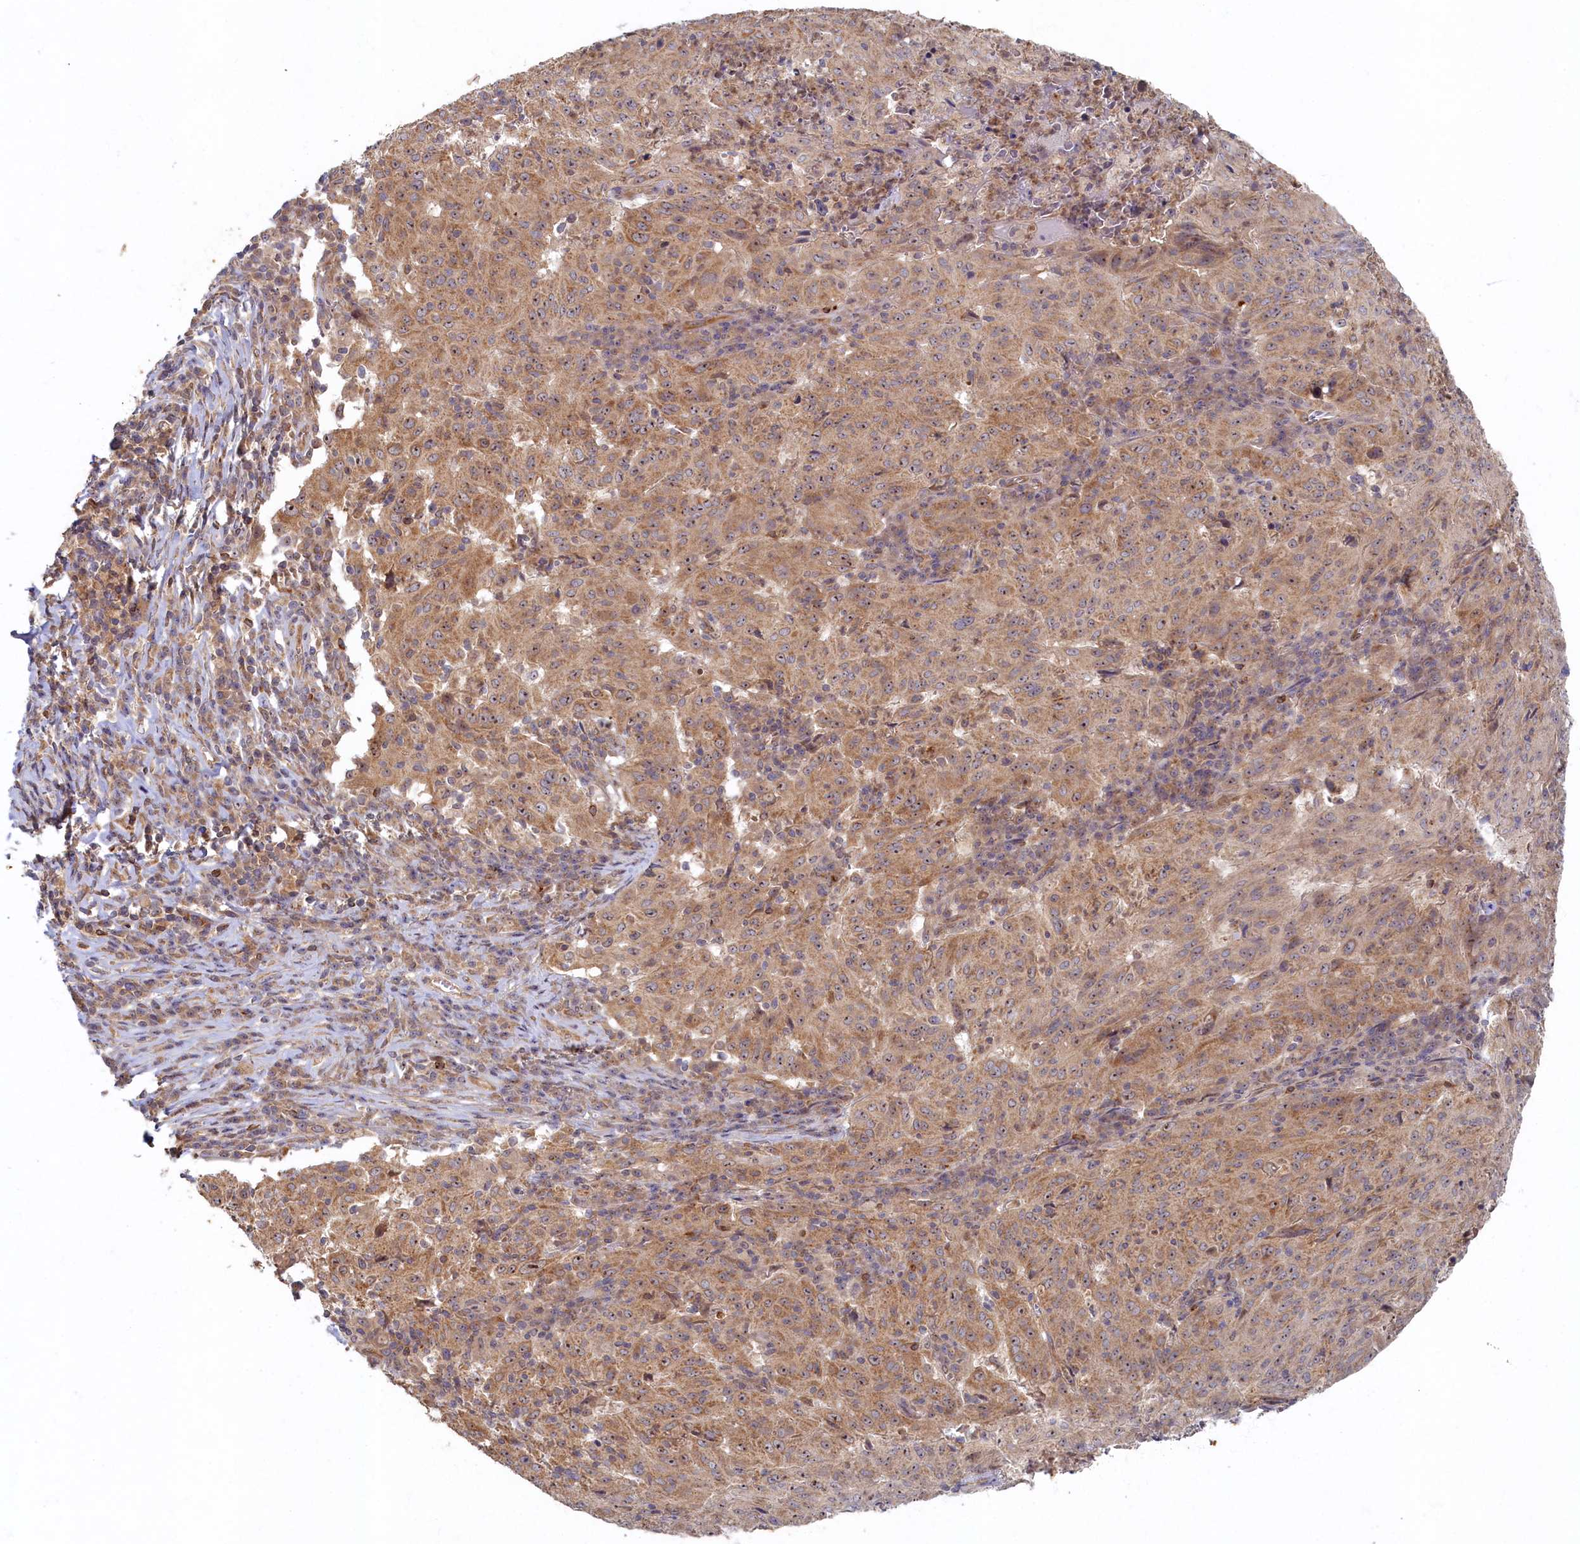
{"staining": {"intensity": "moderate", "quantity": ">75%", "location": "cytoplasmic/membranous"}, "tissue": "pancreatic cancer", "cell_type": "Tumor cells", "image_type": "cancer", "snomed": [{"axis": "morphology", "description": "Adenocarcinoma, NOS"}, {"axis": "topography", "description": "Pancreas"}], "caption": "A brown stain highlights moderate cytoplasmic/membranous expression of a protein in pancreatic cancer tumor cells.", "gene": "CEP20", "patient": {"sex": "male", "age": 63}}